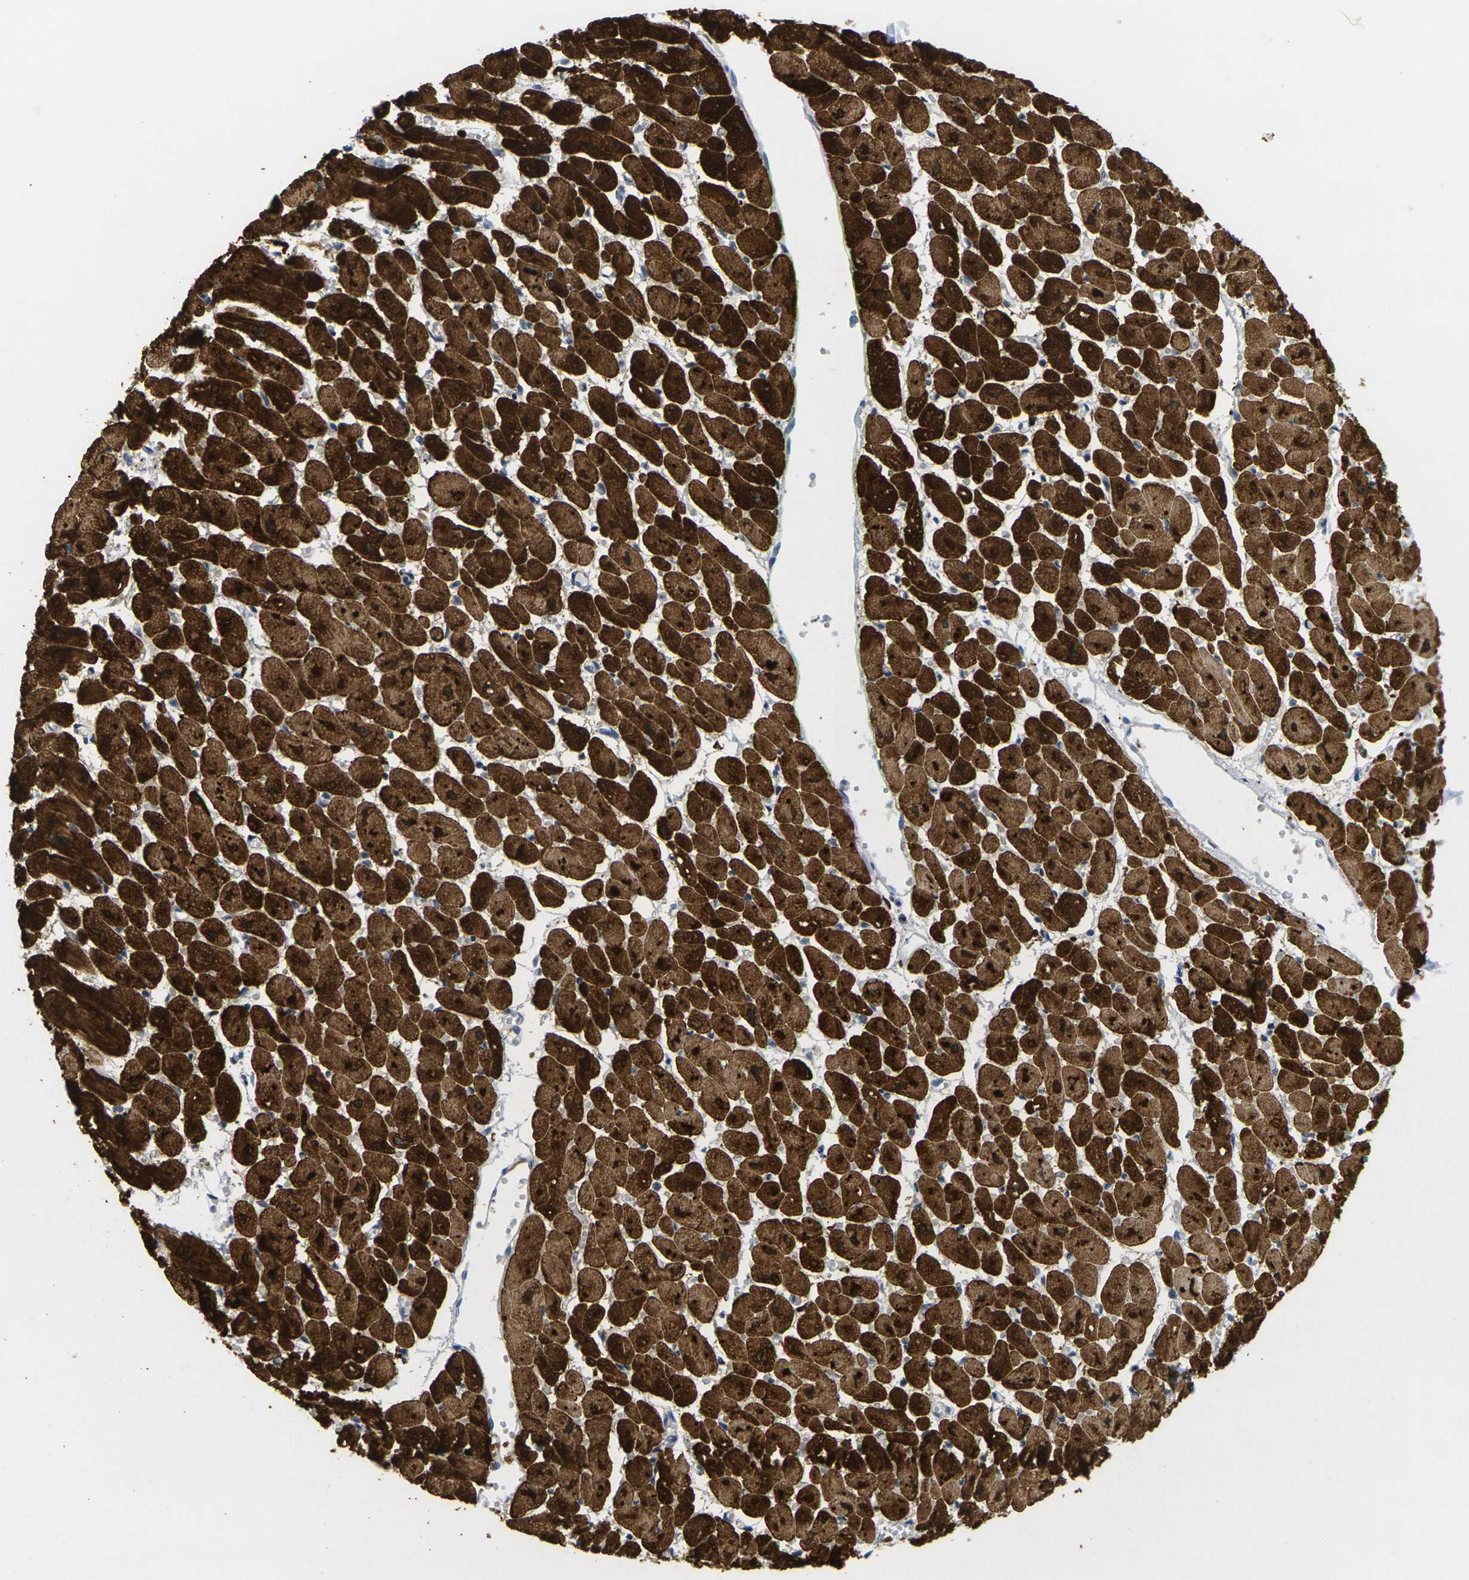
{"staining": {"intensity": "strong", "quantity": ">75%", "location": "cytoplasmic/membranous"}, "tissue": "heart muscle", "cell_type": "Cardiomyocytes", "image_type": "normal", "snomed": [{"axis": "morphology", "description": "Normal tissue, NOS"}, {"axis": "topography", "description": "Heart"}], "caption": "Protein expression analysis of unremarkable heart muscle demonstrates strong cytoplasmic/membranous expression in approximately >75% of cardiomyocytes.", "gene": "TNNI3", "patient": {"sex": "female", "age": 54}}